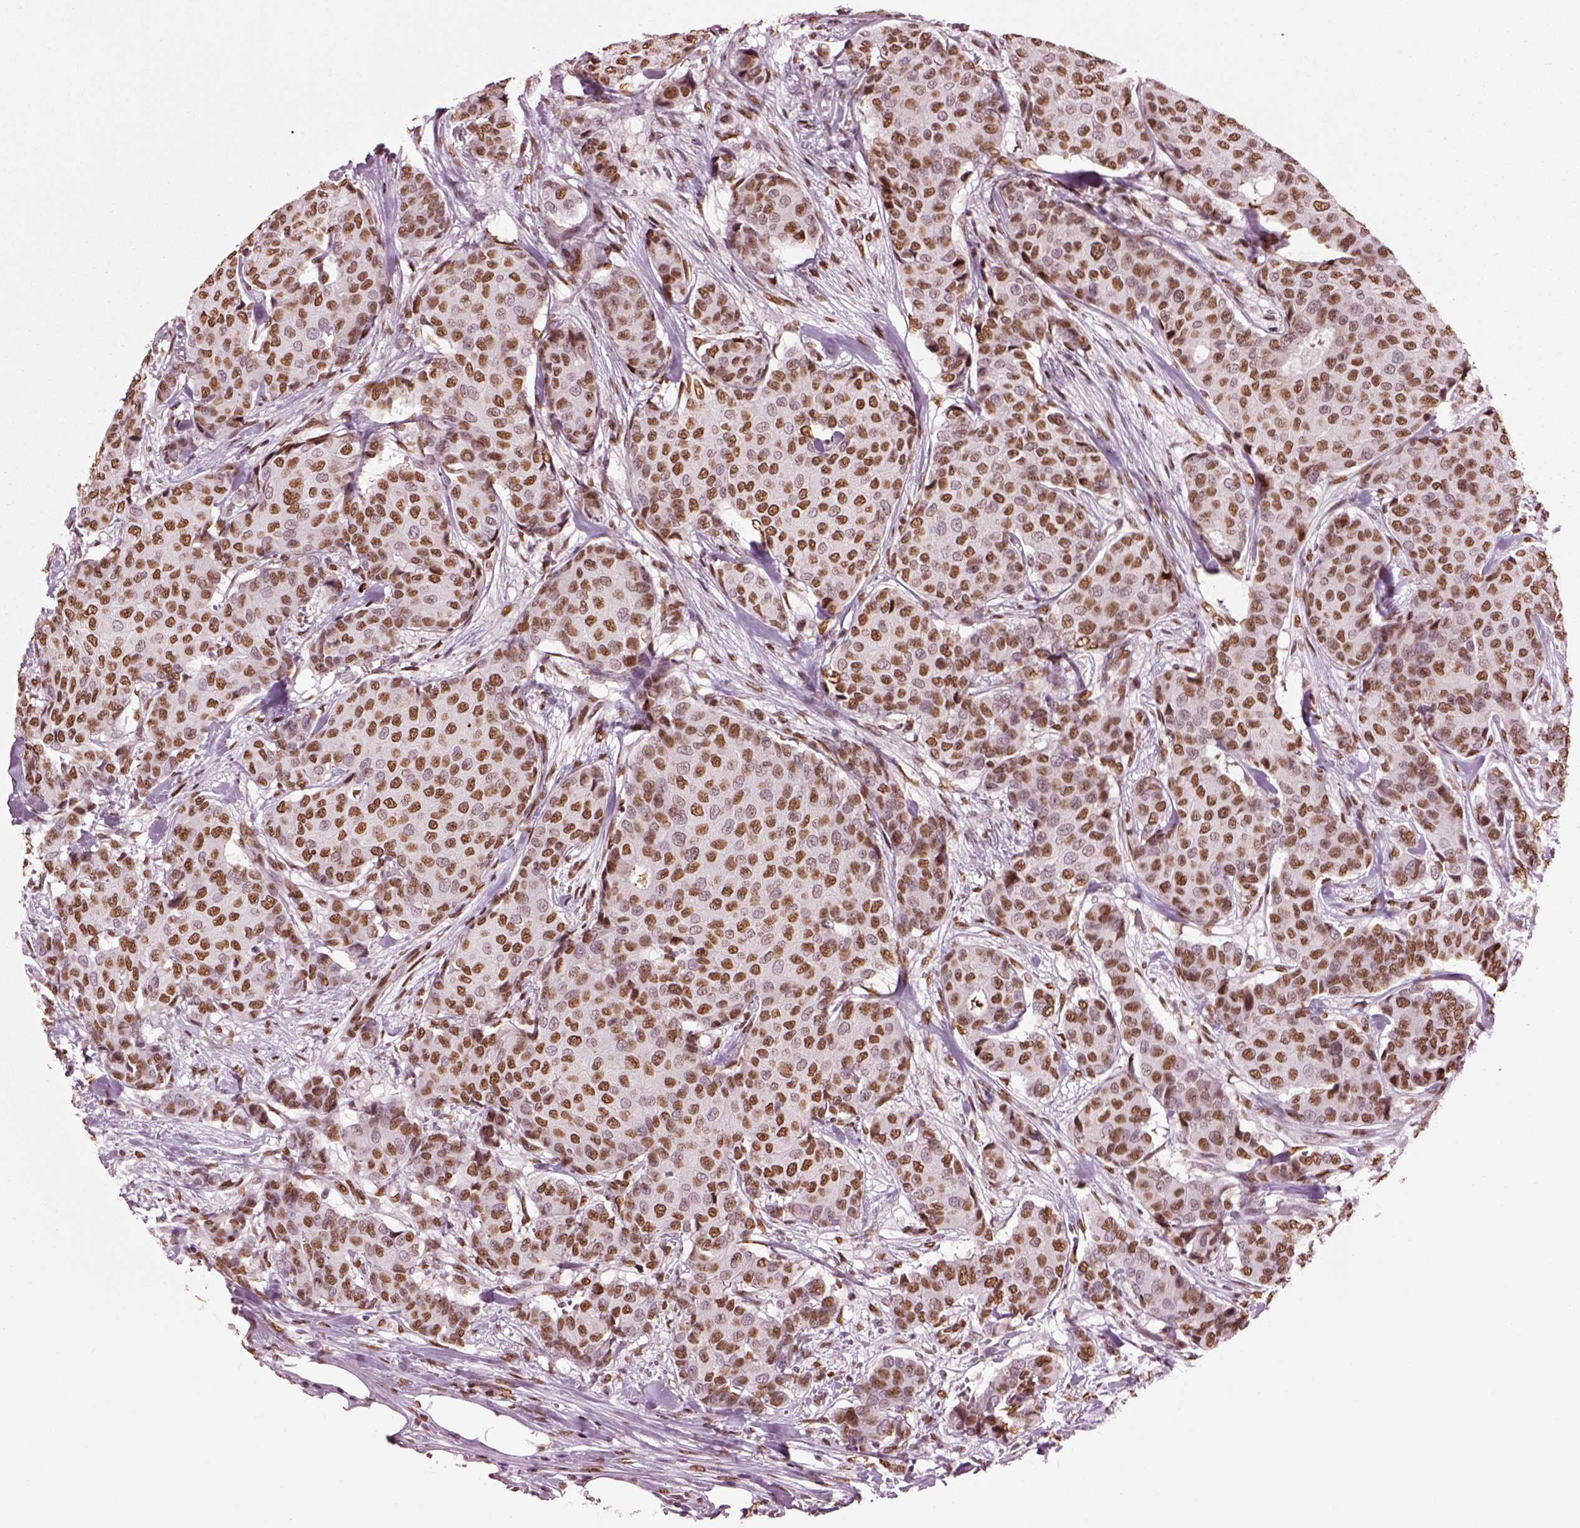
{"staining": {"intensity": "moderate", "quantity": ">75%", "location": "nuclear"}, "tissue": "breast cancer", "cell_type": "Tumor cells", "image_type": "cancer", "snomed": [{"axis": "morphology", "description": "Duct carcinoma"}, {"axis": "topography", "description": "Breast"}], "caption": "A medium amount of moderate nuclear staining is seen in about >75% of tumor cells in infiltrating ductal carcinoma (breast) tissue.", "gene": "DDX3X", "patient": {"sex": "female", "age": 75}}